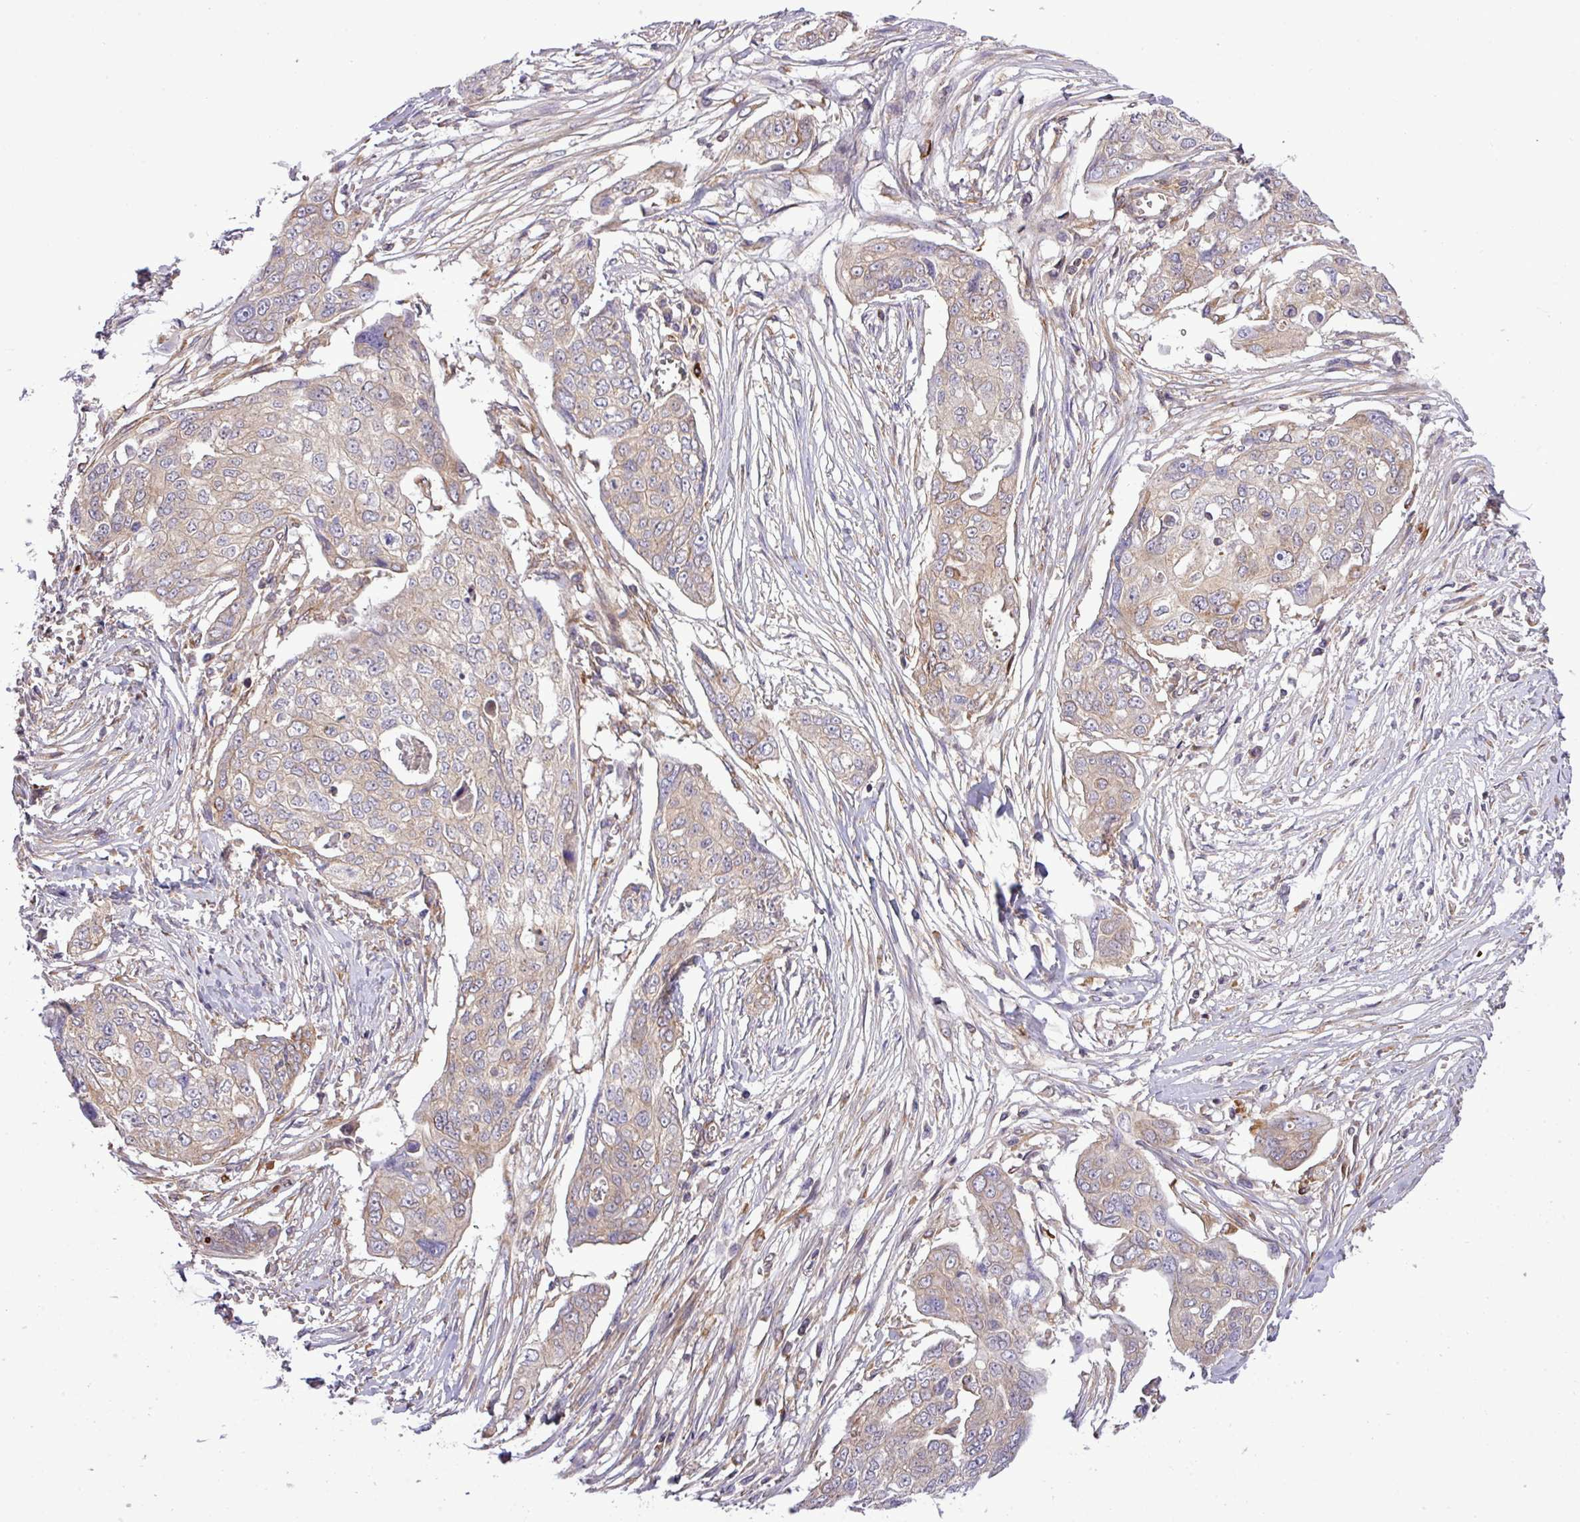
{"staining": {"intensity": "weak", "quantity": "25%-75%", "location": "cytoplasmic/membranous"}, "tissue": "ovarian cancer", "cell_type": "Tumor cells", "image_type": "cancer", "snomed": [{"axis": "morphology", "description": "Carcinoma, endometroid"}, {"axis": "topography", "description": "Ovary"}], "caption": "Brown immunohistochemical staining in human ovarian endometroid carcinoma demonstrates weak cytoplasmic/membranous staining in about 25%-75% of tumor cells.", "gene": "FAM222B", "patient": {"sex": "female", "age": 70}}